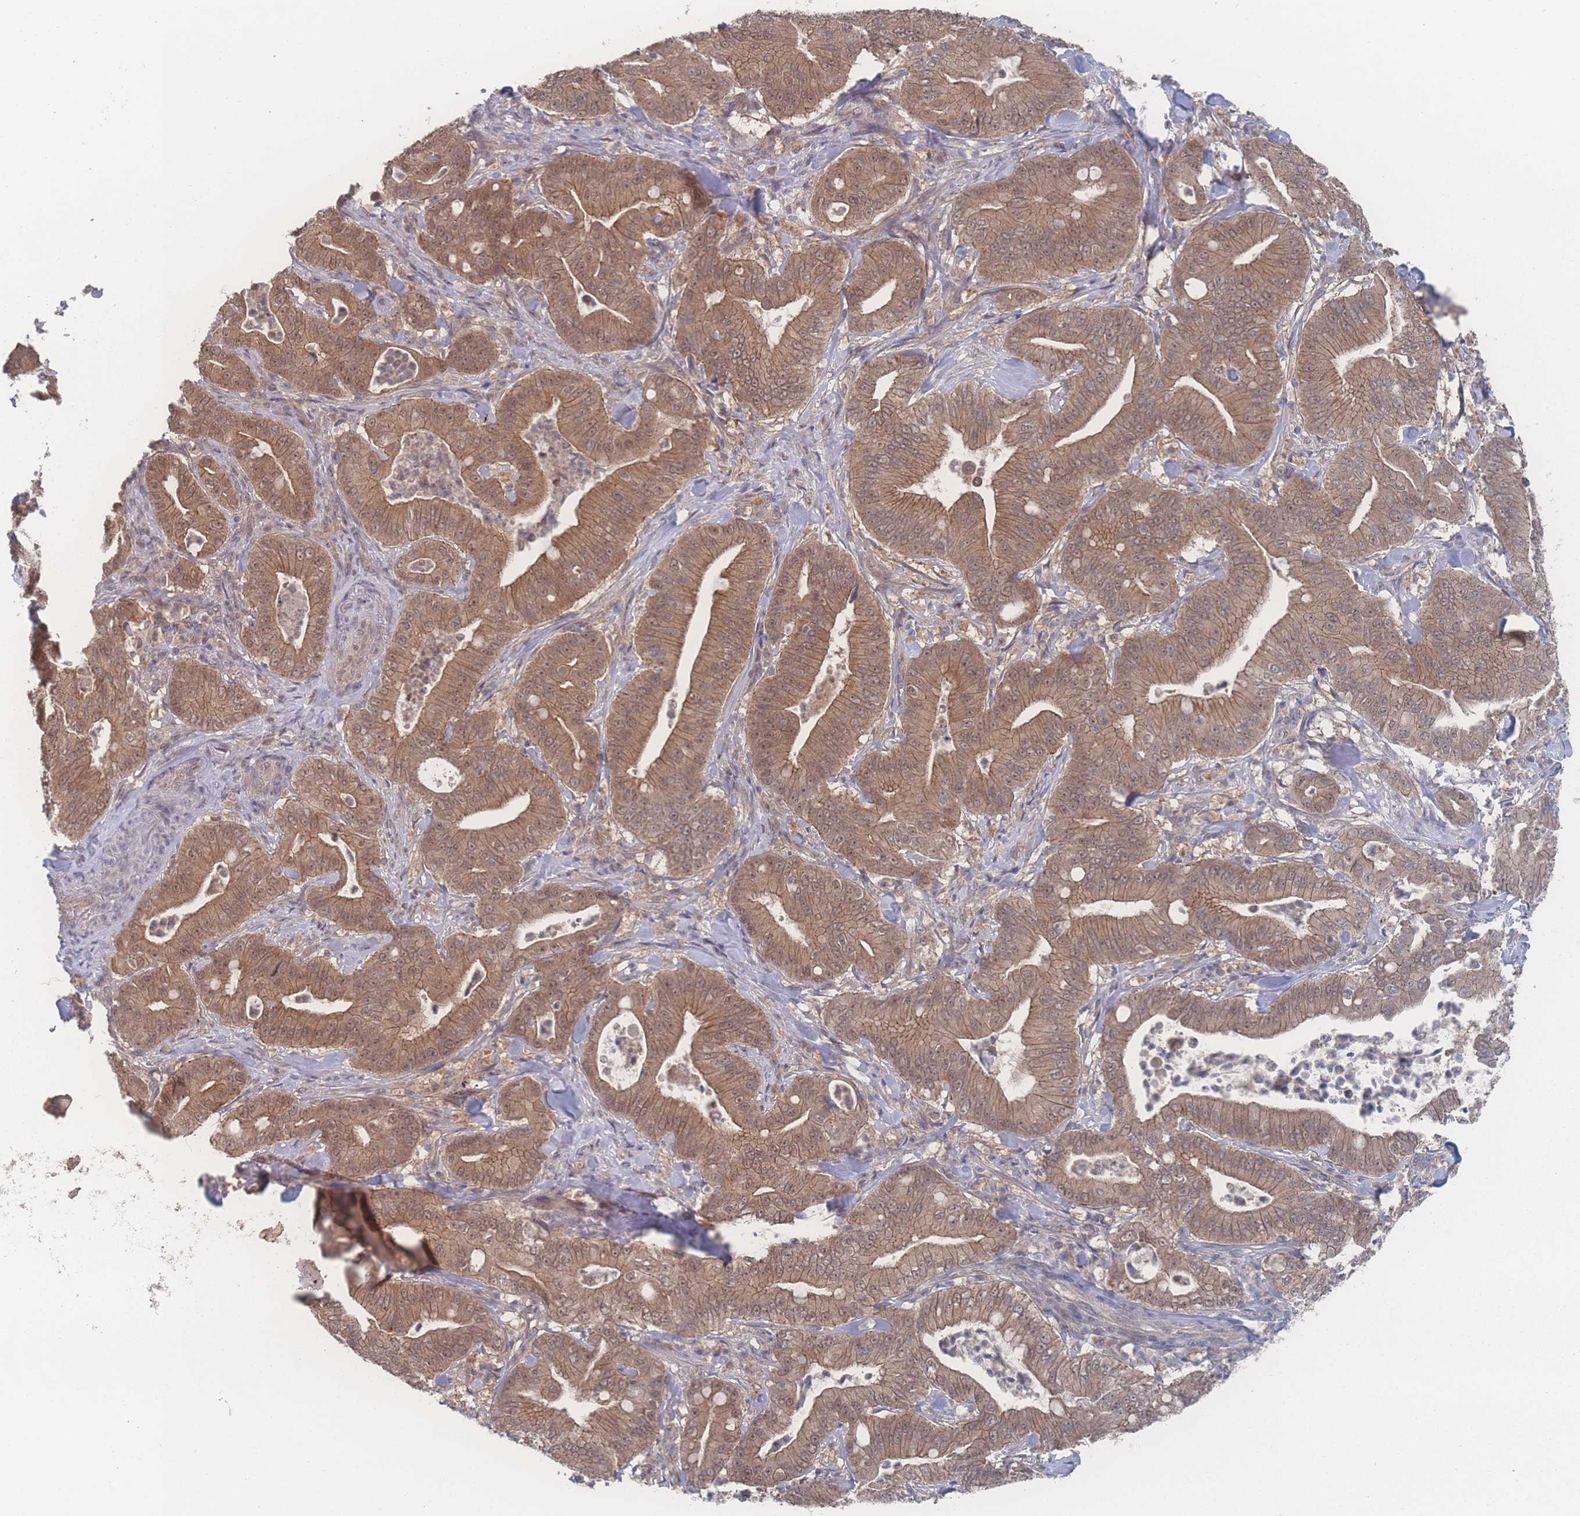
{"staining": {"intensity": "moderate", "quantity": ">75%", "location": "cytoplasmic/membranous,nuclear"}, "tissue": "pancreatic cancer", "cell_type": "Tumor cells", "image_type": "cancer", "snomed": [{"axis": "morphology", "description": "Adenocarcinoma, NOS"}, {"axis": "topography", "description": "Pancreas"}], "caption": "Brown immunohistochemical staining in pancreatic cancer (adenocarcinoma) reveals moderate cytoplasmic/membranous and nuclear positivity in approximately >75% of tumor cells. The protein is shown in brown color, while the nuclei are stained blue.", "gene": "NBEAL1", "patient": {"sex": "male", "age": 71}}